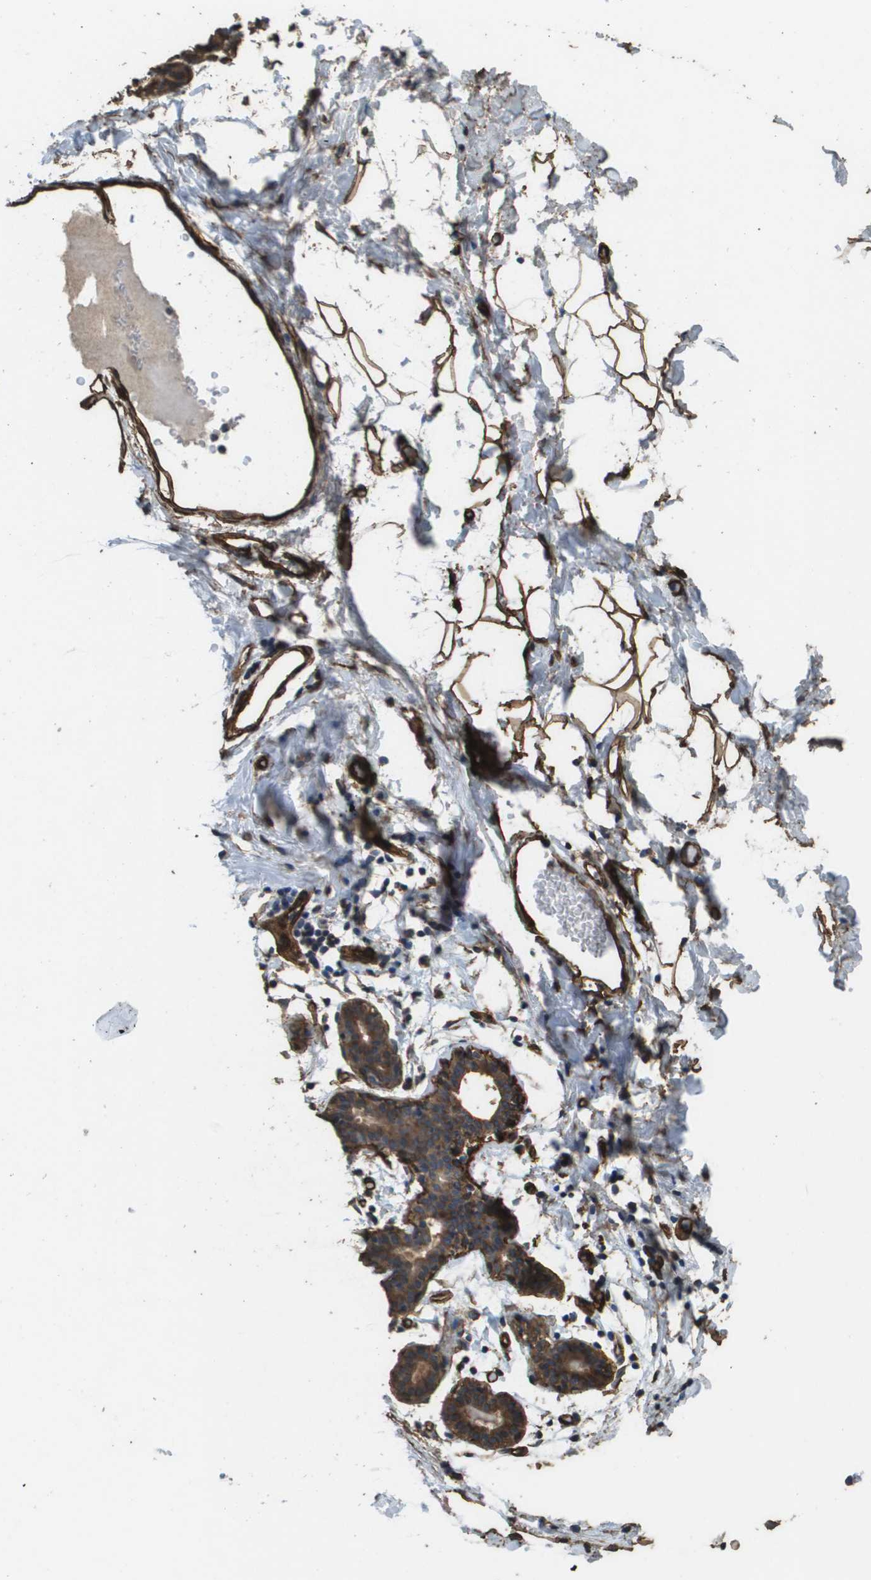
{"staining": {"intensity": "strong", "quantity": ">75%", "location": "cytoplasmic/membranous"}, "tissue": "breast", "cell_type": "Adipocytes", "image_type": "normal", "snomed": [{"axis": "morphology", "description": "Normal tissue, NOS"}, {"axis": "topography", "description": "Breast"}], "caption": "Approximately >75% of adipocytes in benign human breast demonstrate strong cytoplasmic/membranous protein expression as visualized by brown immunohistochemical staining.", "gene": "AAMP", "patient": {"sex": "female", "age": 27}}